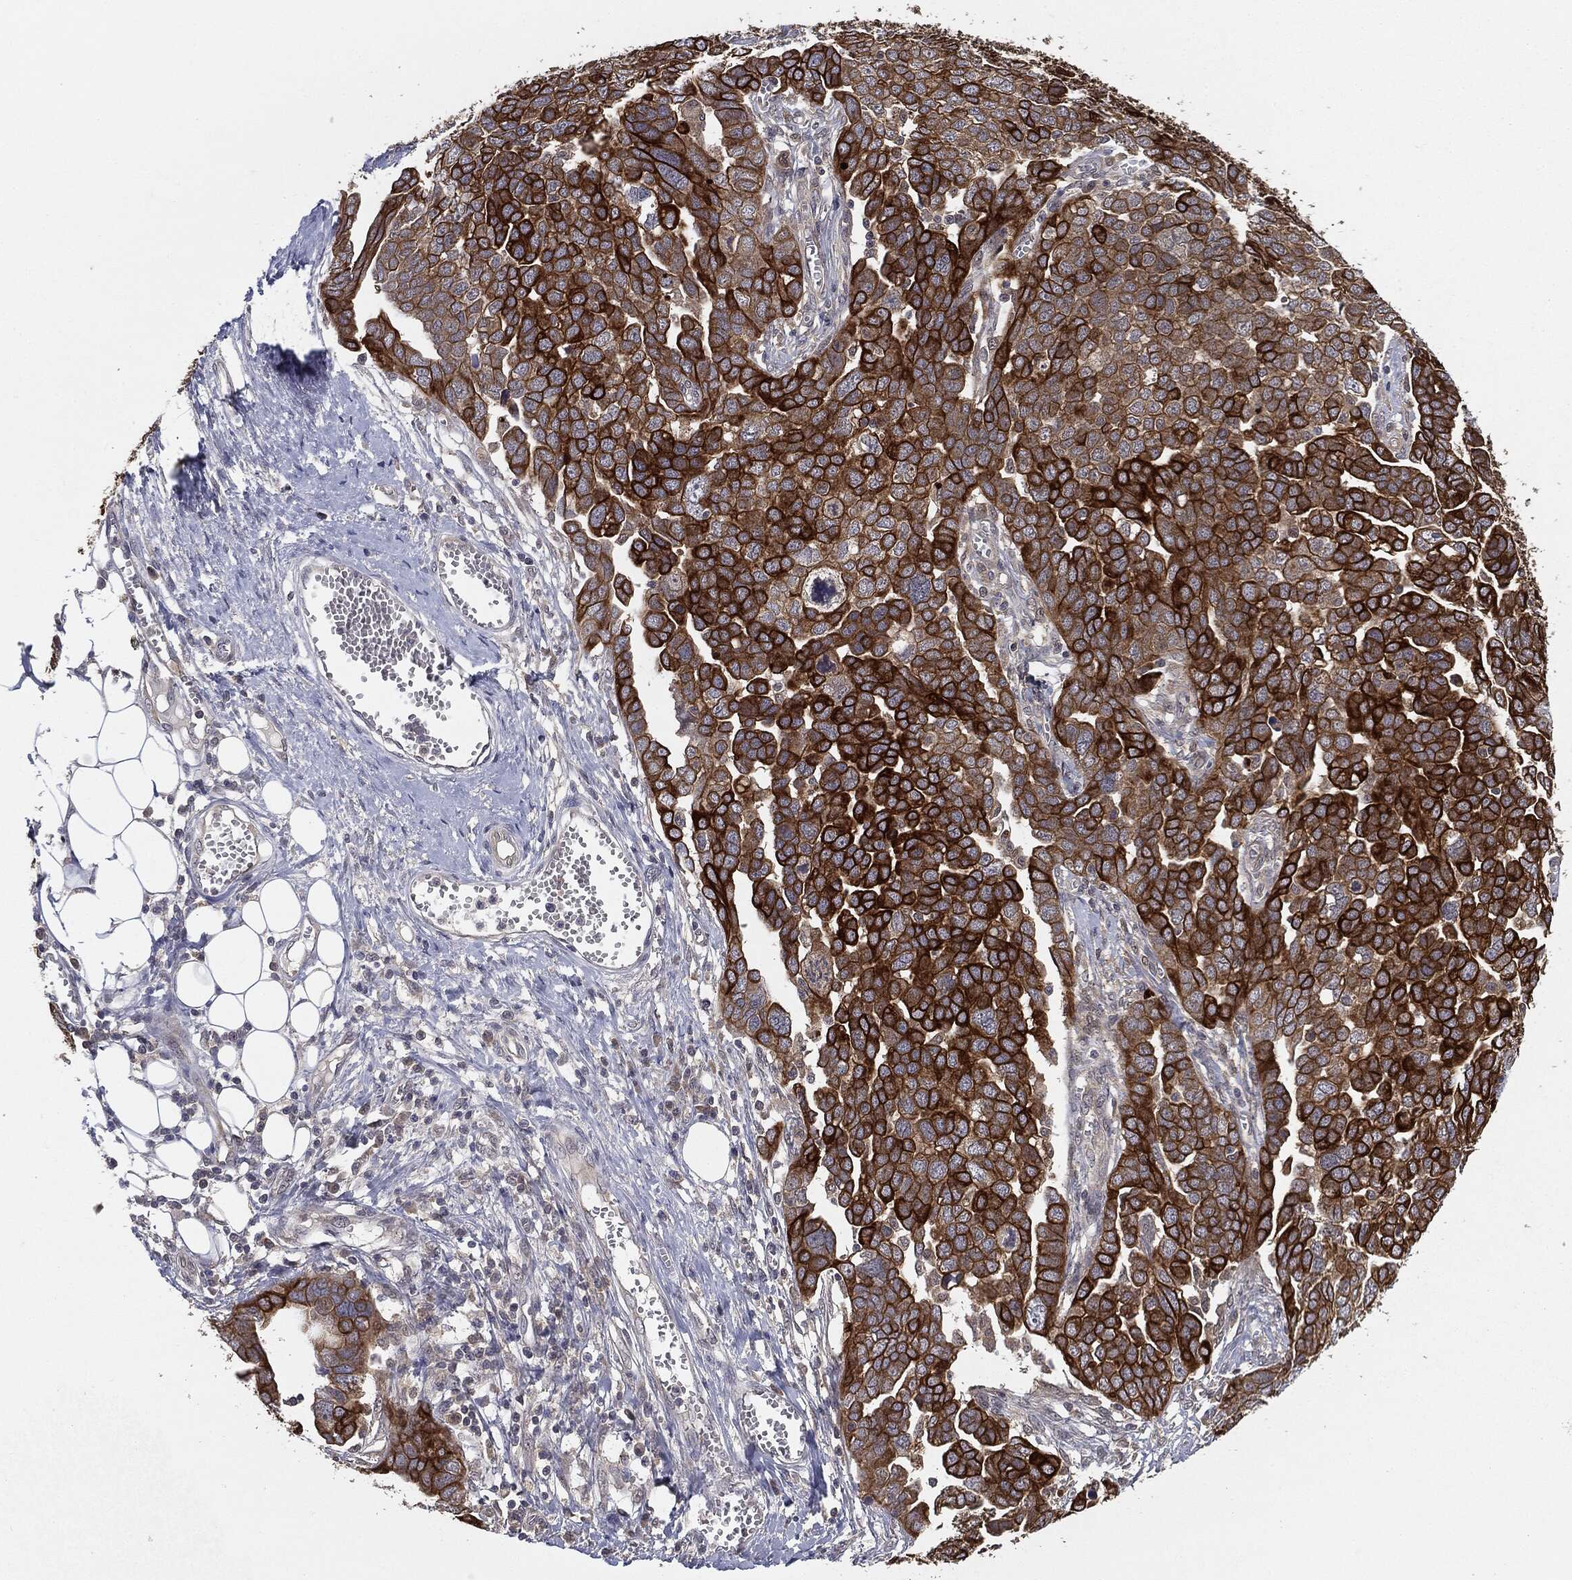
{"staining": {"intensity": "strong", "quantity": ">75%", "location": "cytoplasmic/membranous"}, "tissue": "ovarian cancer", "cell_type": "Tumor cells", "image_type": "cancer", "snomed": [{"axis": "morphology", "description": "Cystadenocarcinoma, serous, NOS"}, {"axis": "topography", "description": "Ovary"}], "caption": "DAB (3,3'-diaminobenzidine) immunohistochemical staining of ovarian cancer exhibits strong cytoplasmic/membranous protein positivity in about >75% of tumor cells.", "gene": "KRT7", "patient": {"sex": "female", "age": 59}}